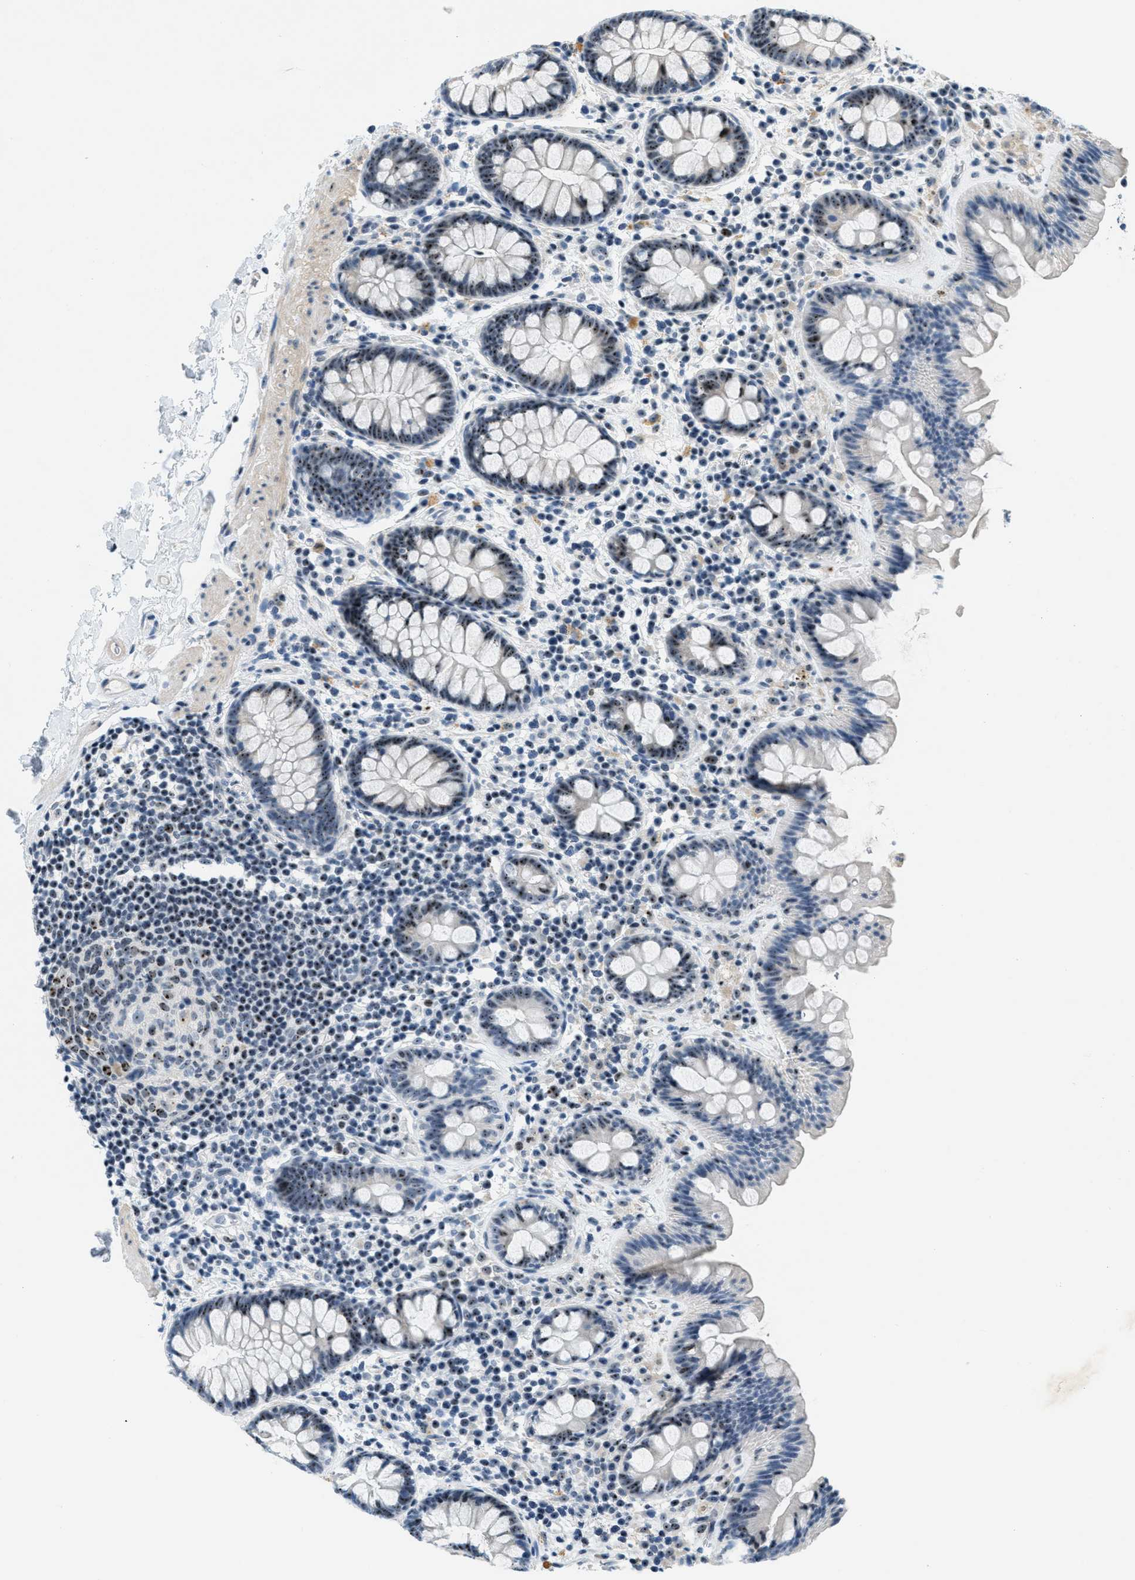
{"staining": {"intensity": "weak", "quantity": ">75%", "location": "cytoplasmic/membranous"}, "tissue": "colon", "cell_type": "Endothelial cells", "image_type": "normal", "snomed": [{"axis": "morphology", "description": "Normal tissue, NOS"}, {"axis": "topography", "description": "Colon"}], "caption": "The immunohistochemical stain shows weak cytoplasmic/membranous positivity in endothelial cells of benign colon.", "gene": "DDX47", "patient": {"sex": "female", "age": 80}}